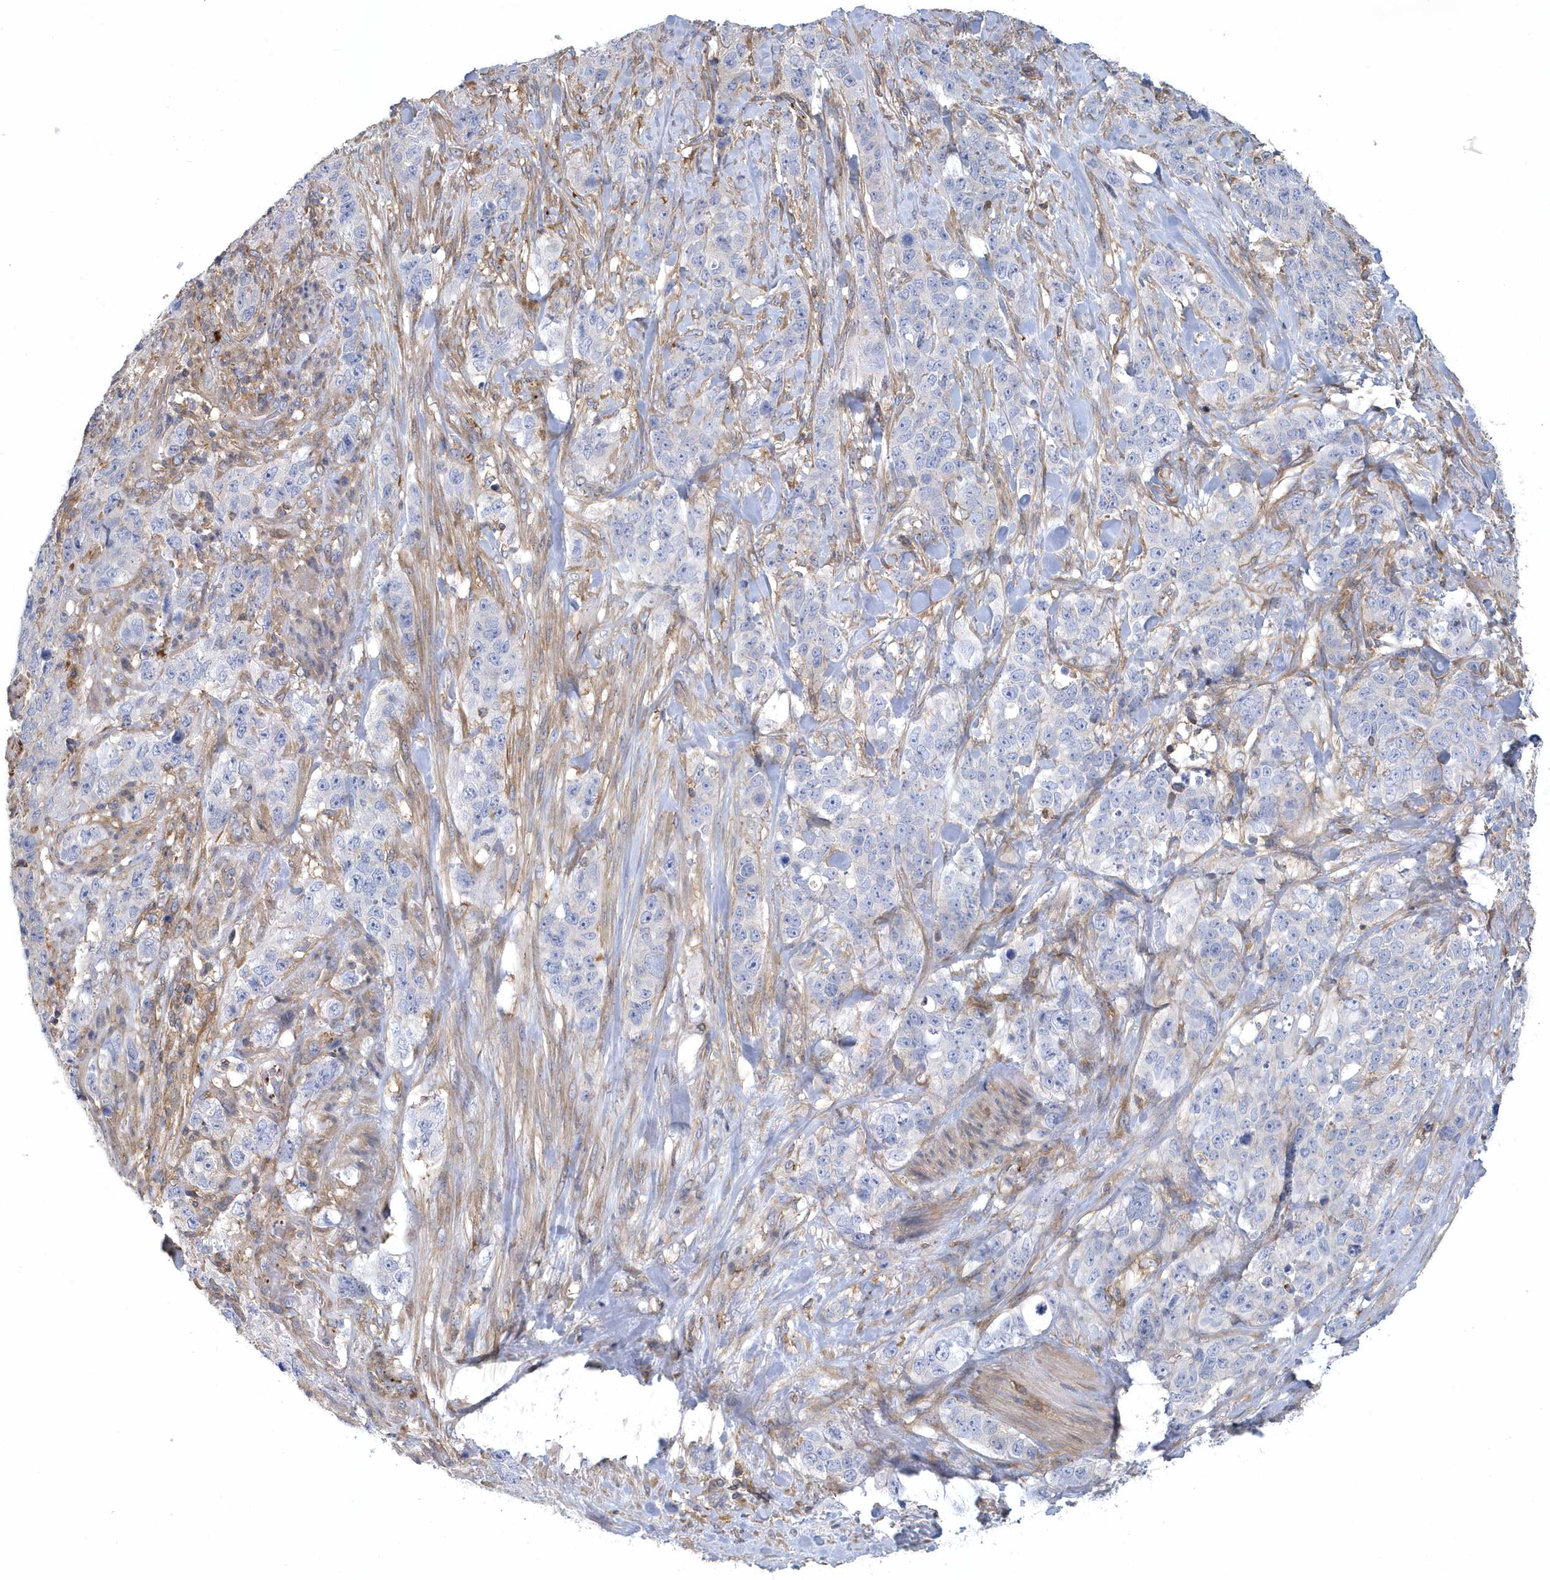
{"staining": {"intensity": "negative", "quantity": "none", "location": "none"}, "tissue": "stomach cancer", "cell_type": "Tumor cells", "image_type": "cancer", "snomed": [{"axis": "morphology", "description": "Adenocarcinoma, NOS"}, {"axis": "topography", "description": "Stomach"}], "caption": "Stomach cancer (adenocarcinoma) was stained to show a protein in brown. There is no significant expression in tumor cells. (IHC, brightfield microscopy, high magnification).", "gene": "ARAP2", "patient": {"sex": "male", "age": 48}}